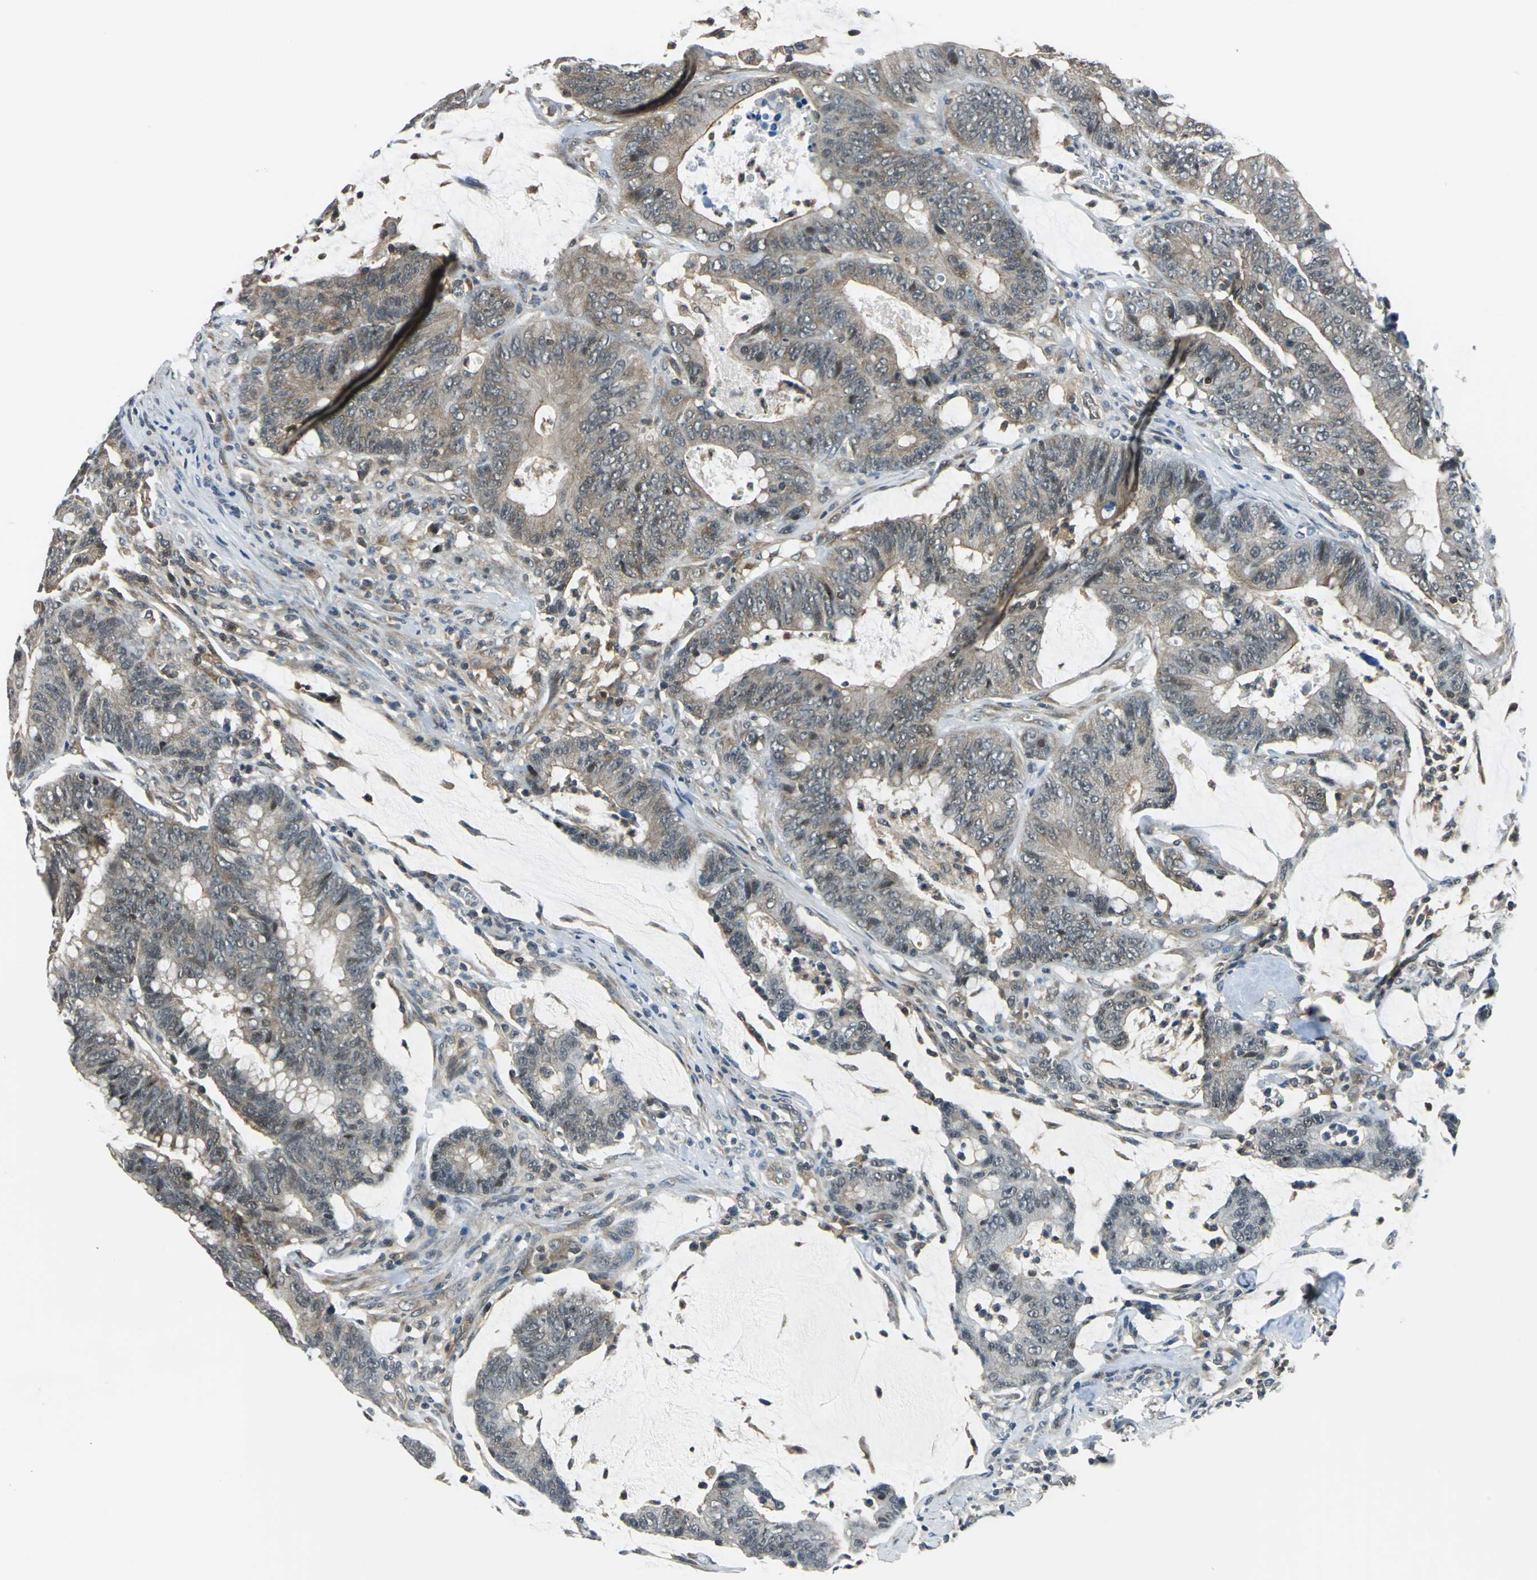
{"staining": {"intensity": "moderate", "quantity": "25%-75%", "location": "cytoplasmic/membranous,nuclear"}, "tissue": "colorectal cancer", "cell_type": "Tumor cells", "image_type": "cancer", "snomed": [{"axis": "morphology", "description": "Adenocarcinoma, NOS"}, {"axis": "topography", "description": "Colon"}], "caption": "Human colorectal adenocarcinoma stained with a brown dye exhibits moderate cytoplasmic/membranous and nuclear positive positivity in about 25%-75% of tumor cells.", "gene": "ARPC3", "patient": {"sex": "male", "age": 45}}